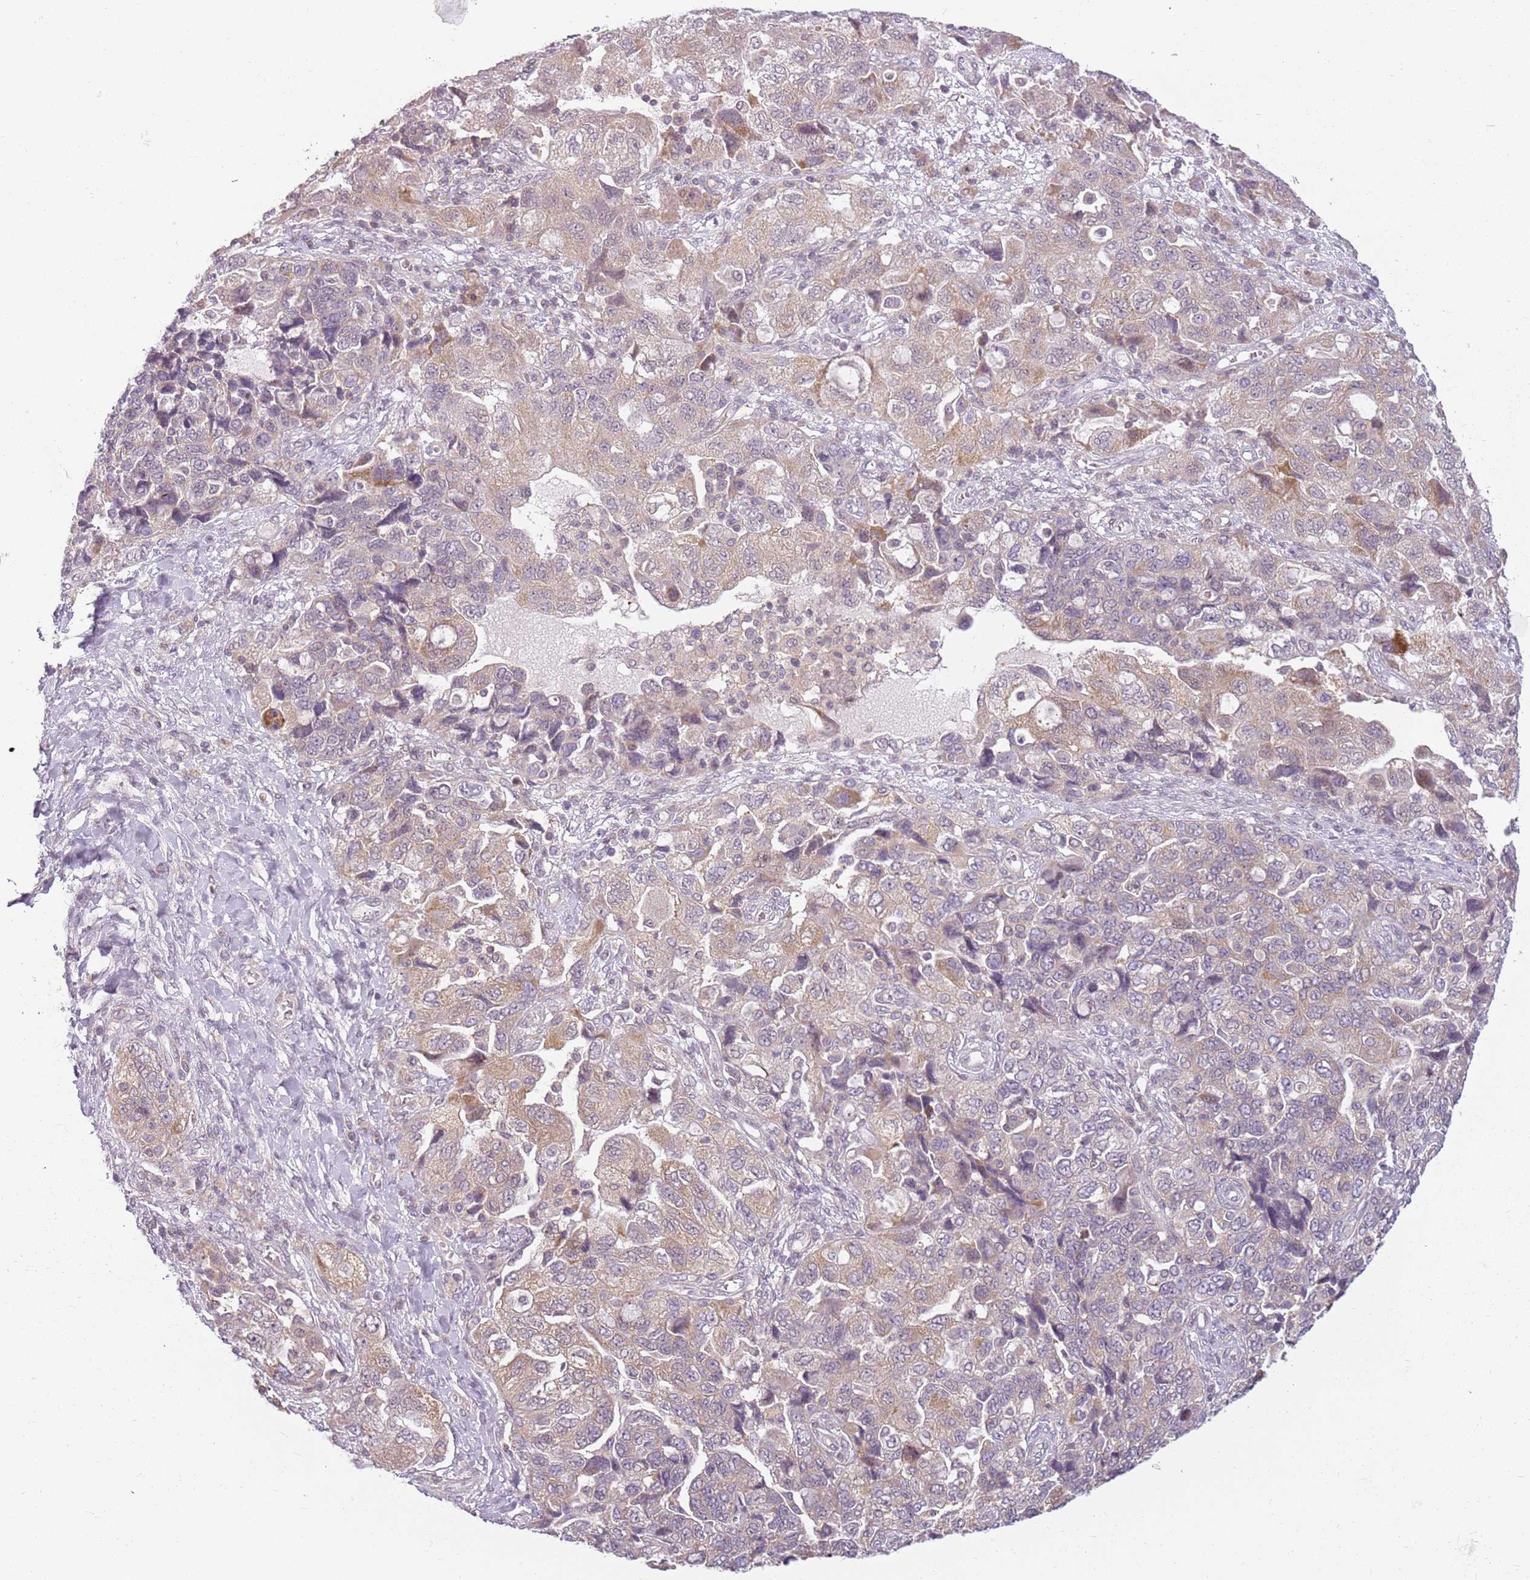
{"staining": {"intensity": "weak", "quantity": ">75%", "location": "cytoplasmic/membranous"}, "tissue": "ovarian cancer", "cell_type": "Tumor cells", "image_type": "cancer", "snomed": [{"axis": "morphology", "description": "Carcinoma, NOS"}, {"axis": "morphology", "description": "Cystadenocarcinoma, serous, NOS"}, {"axis": "topography", "description": "Ovary"}], "caption": "Immunohistochemical staining of human ovarian cancer (carcinoma) displays low levels of weak cytoplasmic/membranous protein expression in about >75% of tumor cells.", "gene": "DEFB116", "patient": {"sex": "female", "age": 69}}